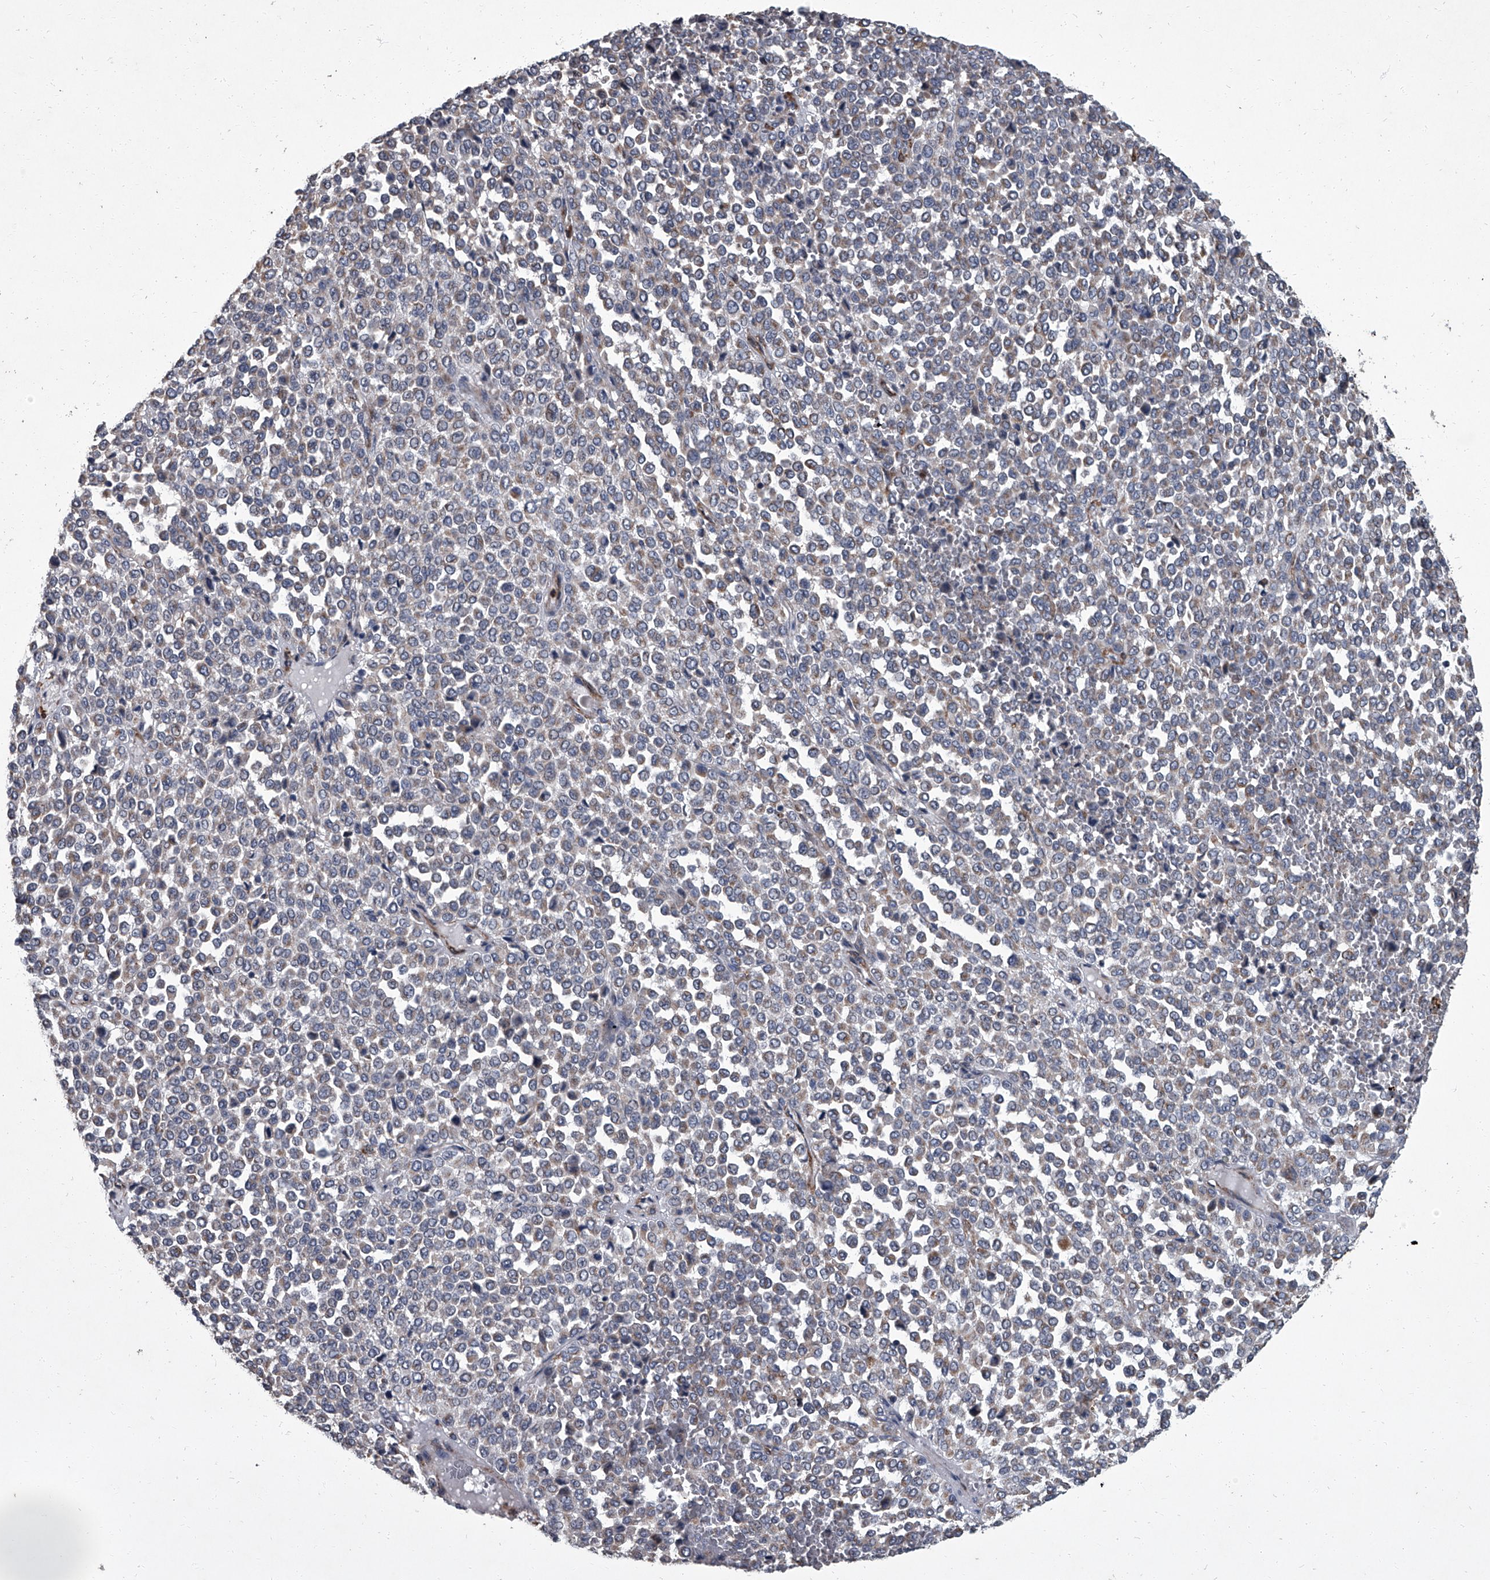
{"staining": {"intensity": "negative", "quantity": "none", "location": "none"}, "tissue": "melanoma", "cell_type": "Tumor cells", "image_type": "cancer", "snomed": [{"axis": "morphology", "description": "Malignant melanoma, Metastatic site"}, {"axis": "topography", "description": "Pancreas"}], "caption": "Immunohistochemistry of melanoma exhibits no positivity in tumor cells.", "gene": "SIRT4", "patient": {"sex": "female", "age": 30}}